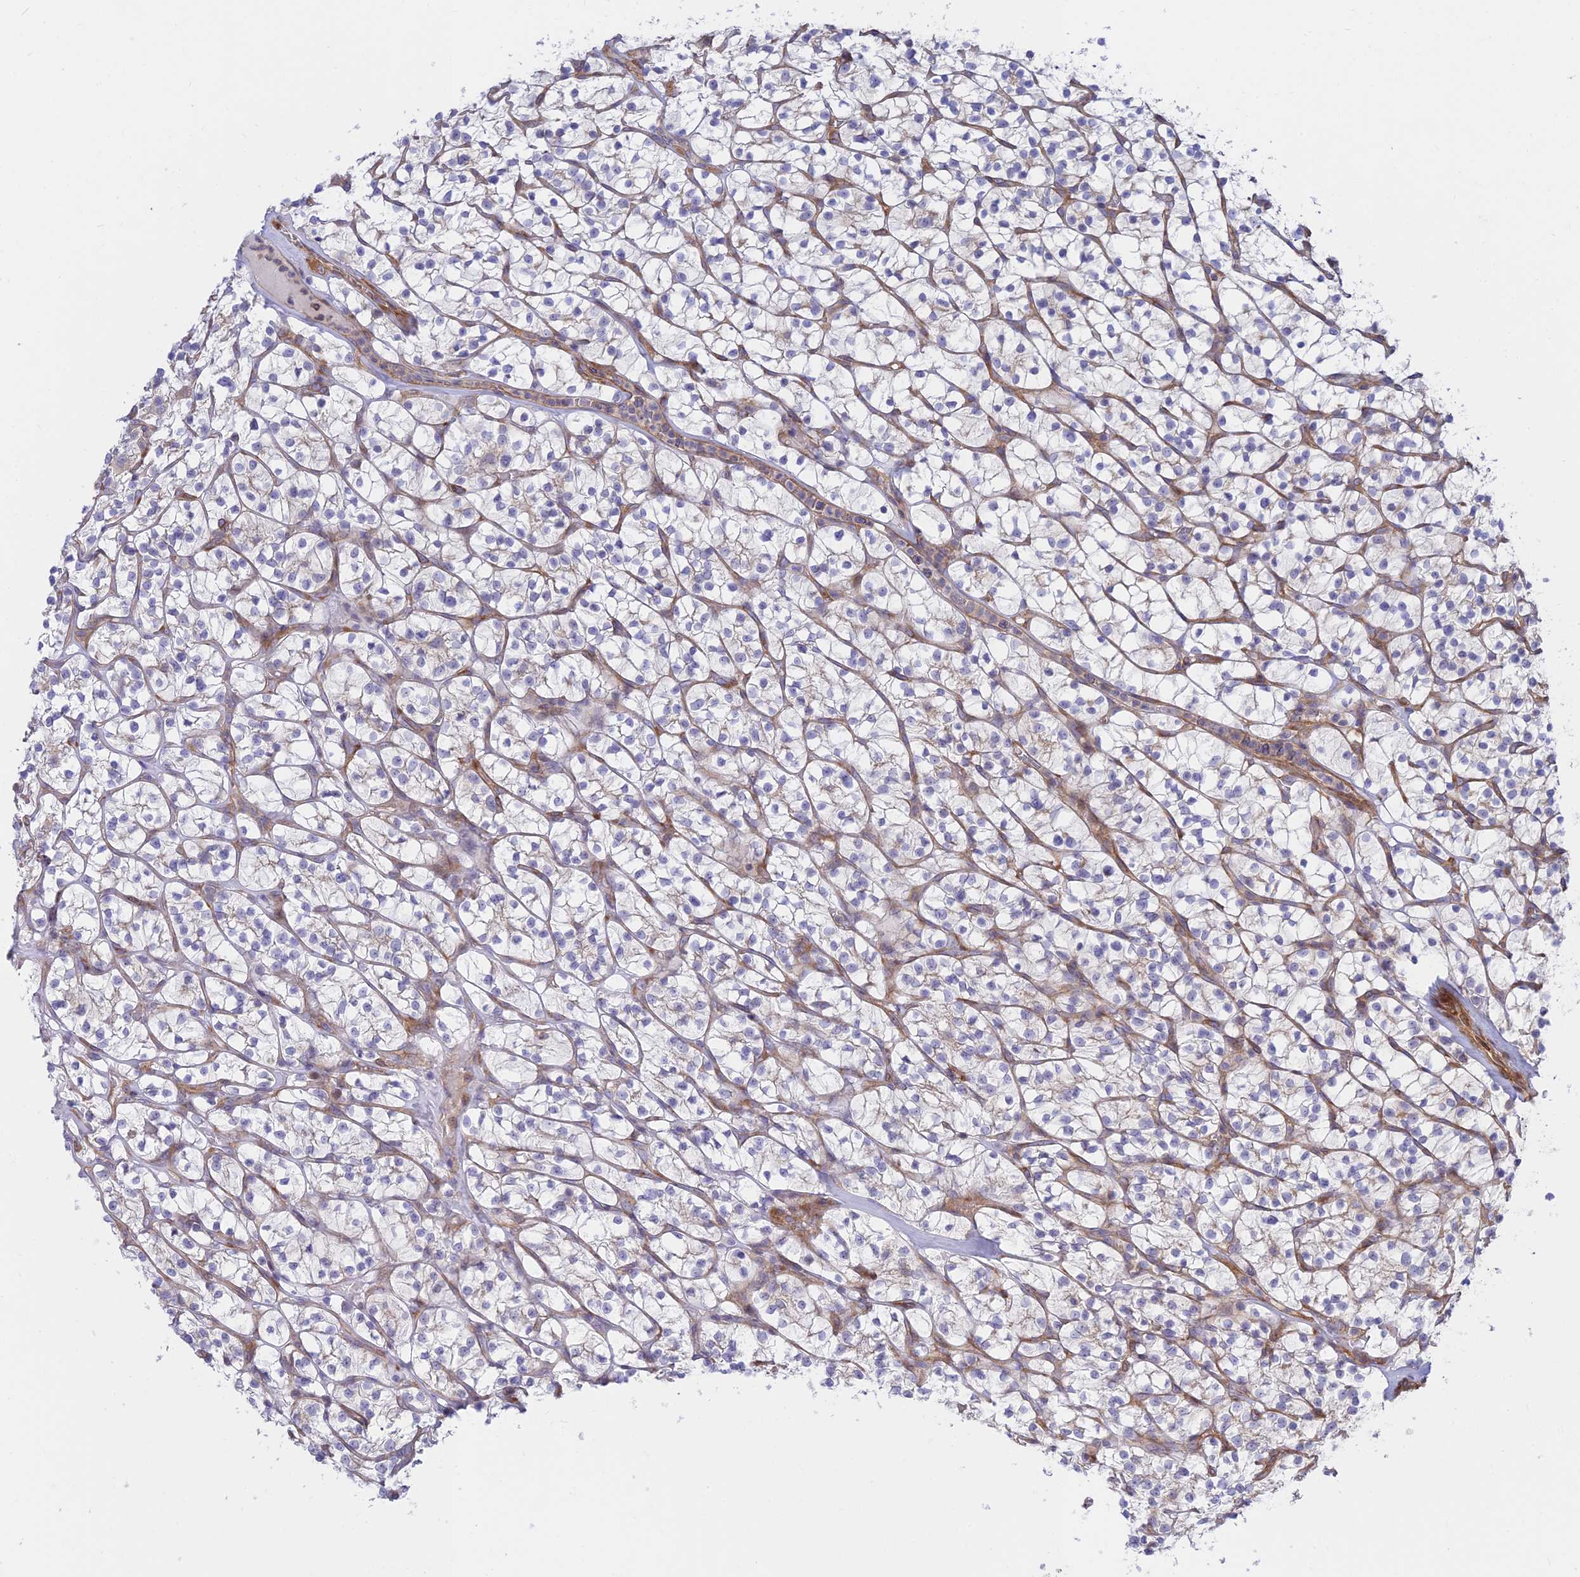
{"staining": {"intensity": "negative", "quantity": "none", "location": "none"}, "tissue": "renal cancer", "cell_type": "Tumor cells", "image_type": "cancer", "snomed": [{"axis": "morphology", "description": "Adenocarcinoma, NOS"}, {"axis": "topography", "description": "Kidney"}], "caption": "IHC micrograph of neoplastic tissue: human renal adenocarcinoma stained with DAB (3,3'-diaminobenzidine) reveals no significant protein staining in tumor cells.", "gene": "KCNAB1", "patient": {"sex": "female", "age": 64}}